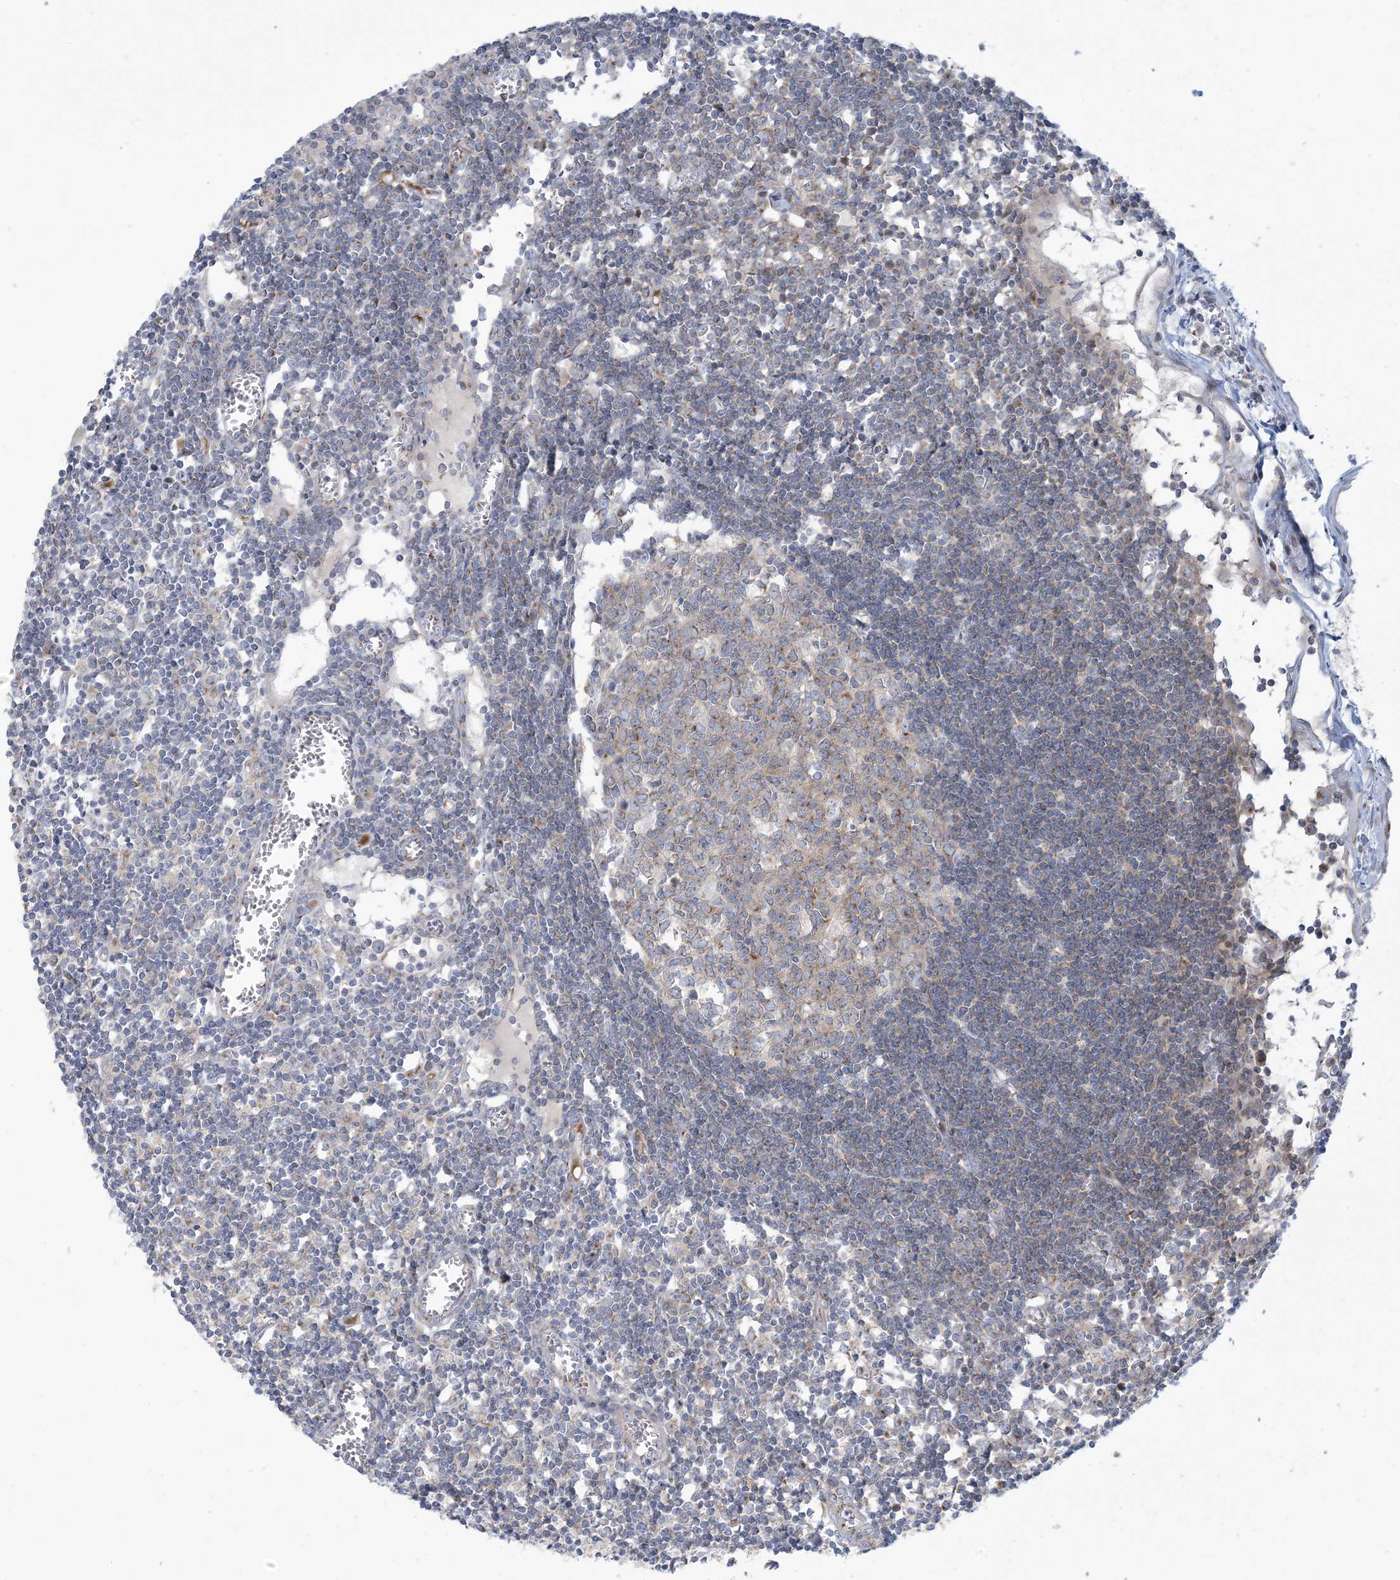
{"staining": {"intensity": "moderate", "quantity": "<25%", "location": "cytoplasmic/membranous"}, "tissue": "lymph node", "cell_type": "Germinal center cells", "image_type": "normal", "snomed": [{"axis": "morphology", "description": "Normal tissue, NOS"}, {"axis": "topography", "description": "Lymph node"}], "caption": "This photomicrograph displays immunohistochemistry (IHC) staining of normal lymph node, with low moderate cytoplasmic/membranous positivity in about <25% of germinal center cells.", "gene": "AFTPH", "patient": {"sex": "female", "age": 11}}